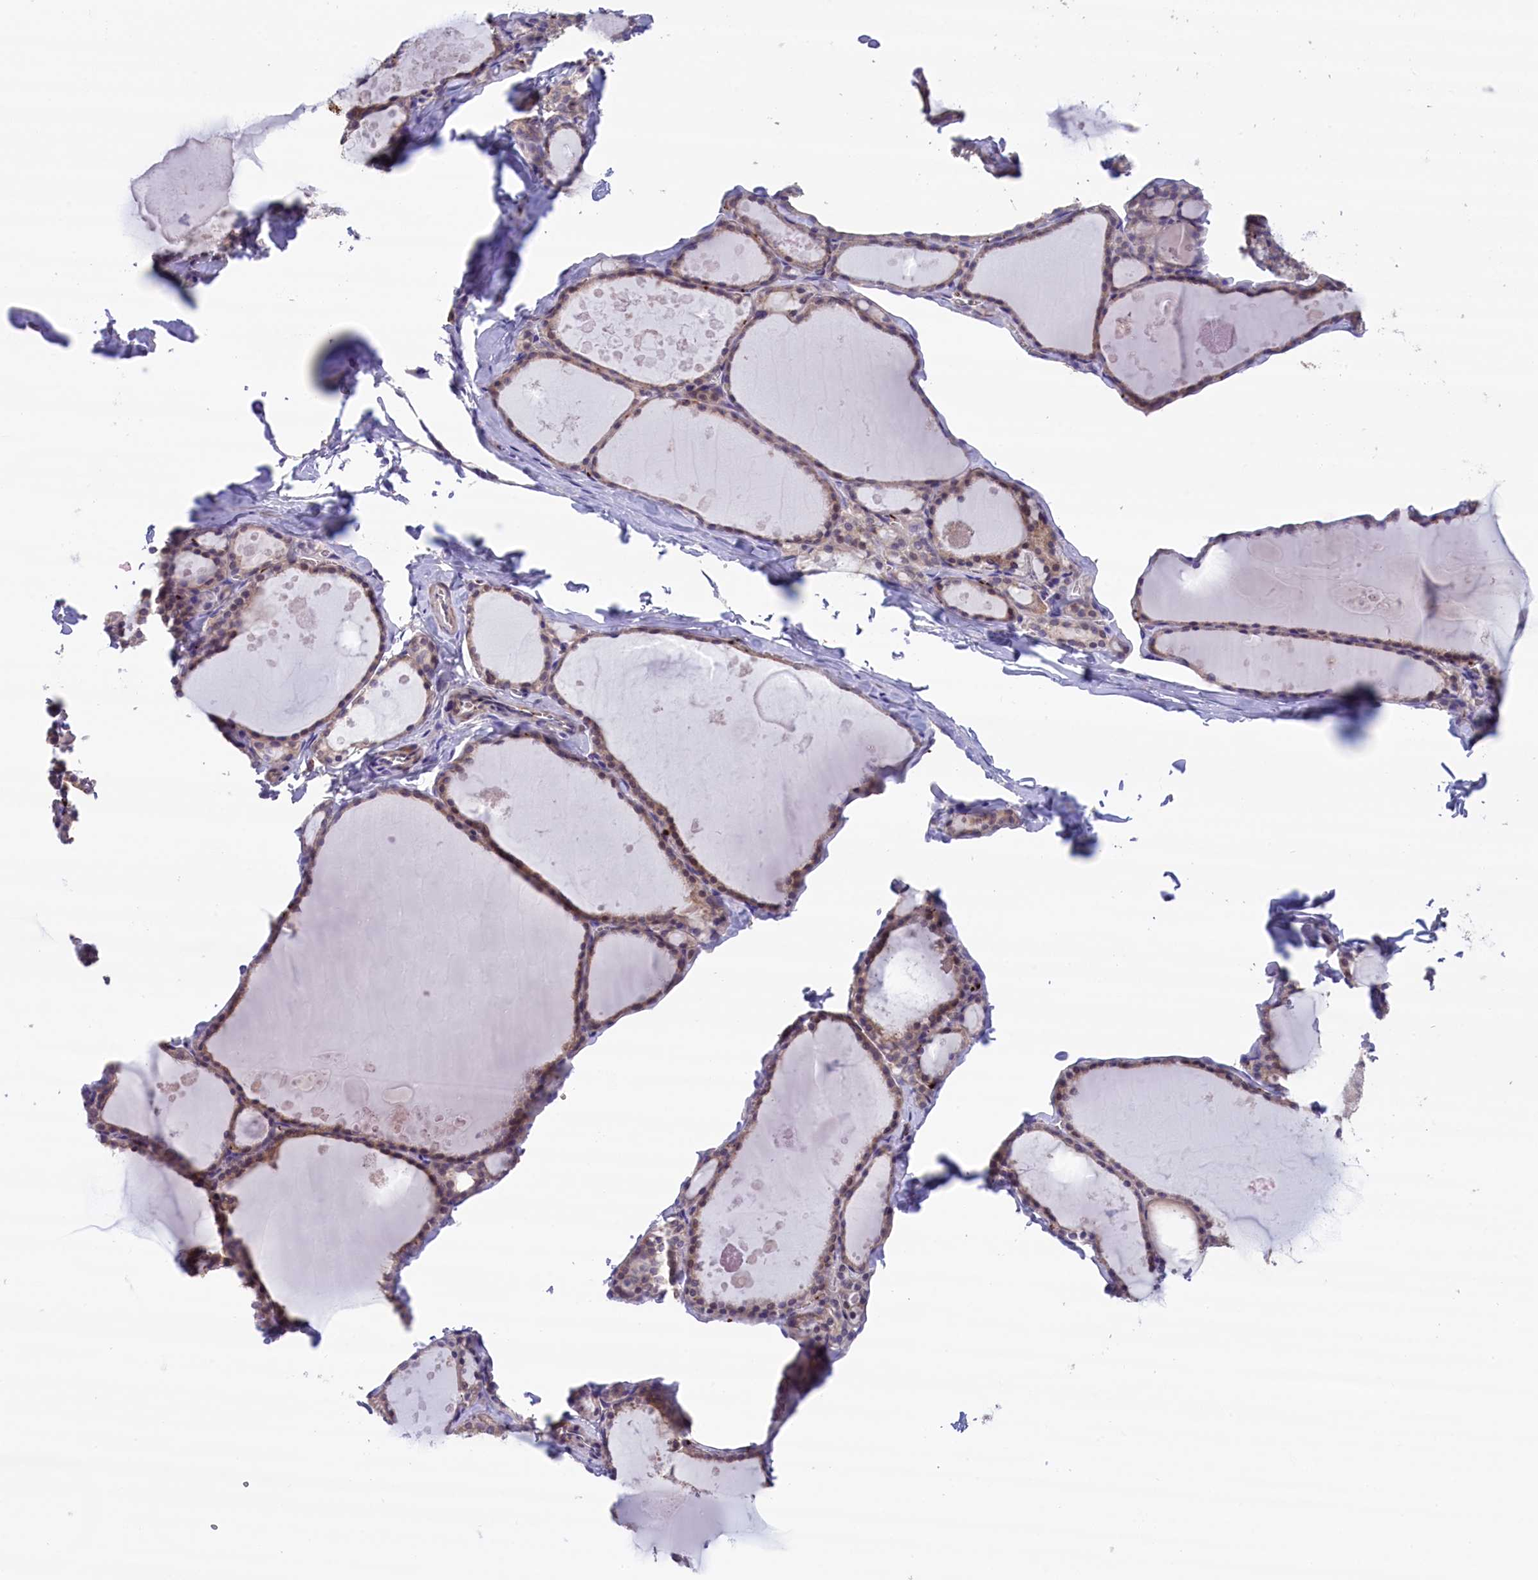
{"staining": {"intensity": "weak", "quantity": ">75%", "location": "cytoplasmic/membranous"}, "tissue": "thyroid gland", "cell_type": "Glandular cells", "image_type": "normal", "snomed": [{"axis": "morphology", "description": "Normal tissue, NOS"}, {"axis": "topography", "description": "Thyroid gland"}], "caption": "Weak cytoplasmic/membranous expression is appreciated in about >75% of glandular cells in benign thyroid gland.", "gene": "HEATR3", "patient": {"sex": "male", "age": 56}}